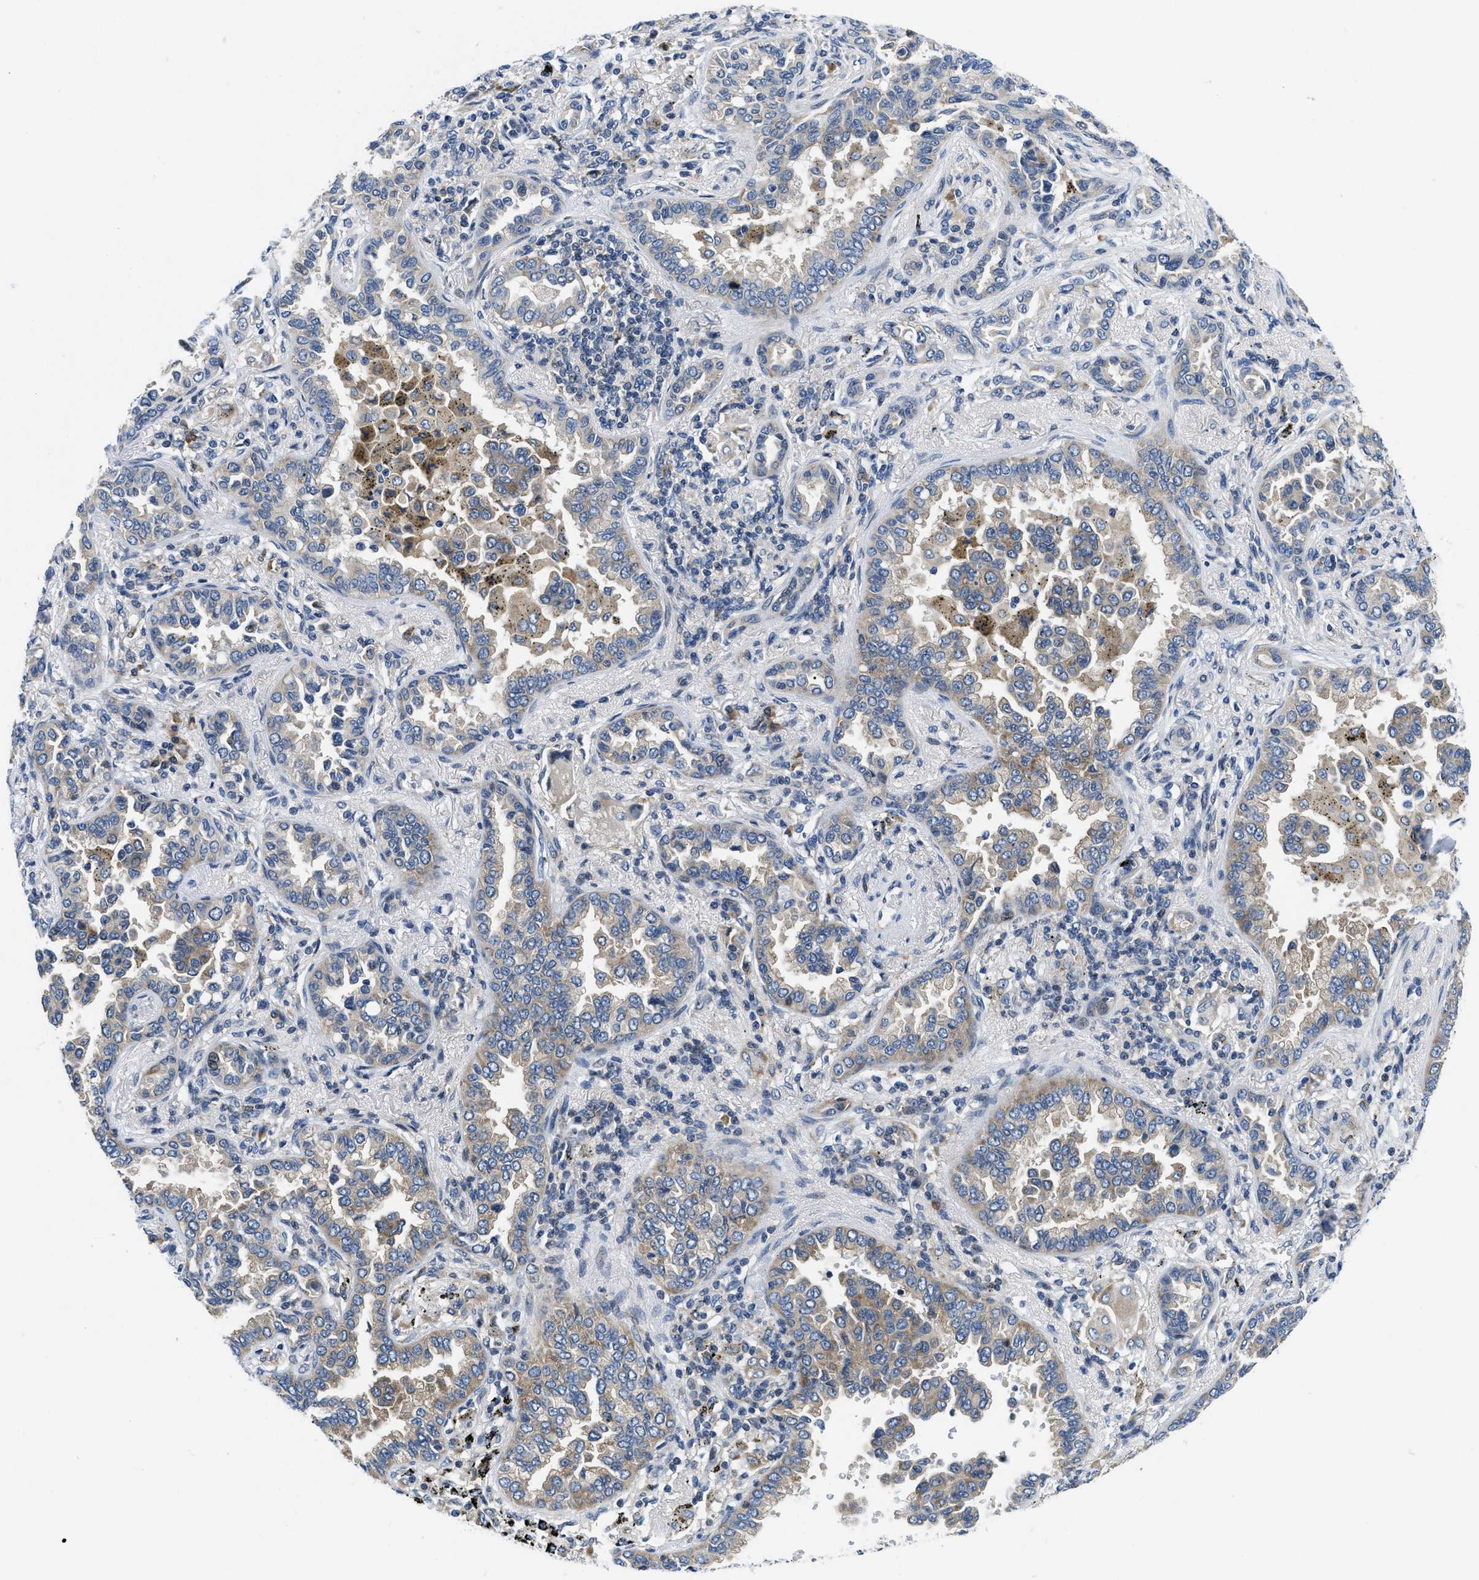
{"staining": {"intensity": "weak", "quantity": "25%-75%", "location": "cytoplasmic/membranous"}, "tissue": "lung cancer", "cell_type": "Tumor cells", "image_type": "cancer", "snomed": [{"axis": "morphology", "description": "Normal tissue, NOS"}, {"axis": "morphology", "description": "Adenocarcinoma, NOS"}, {"axis": "topography", "description": "Lung"}], "caption": "Adenocarcinoma (lung) stained with a protein marker exhibits weak staining in tumor cells.", "gene": "IKBKE", "patient": {"sex": "male", "age": 59}}